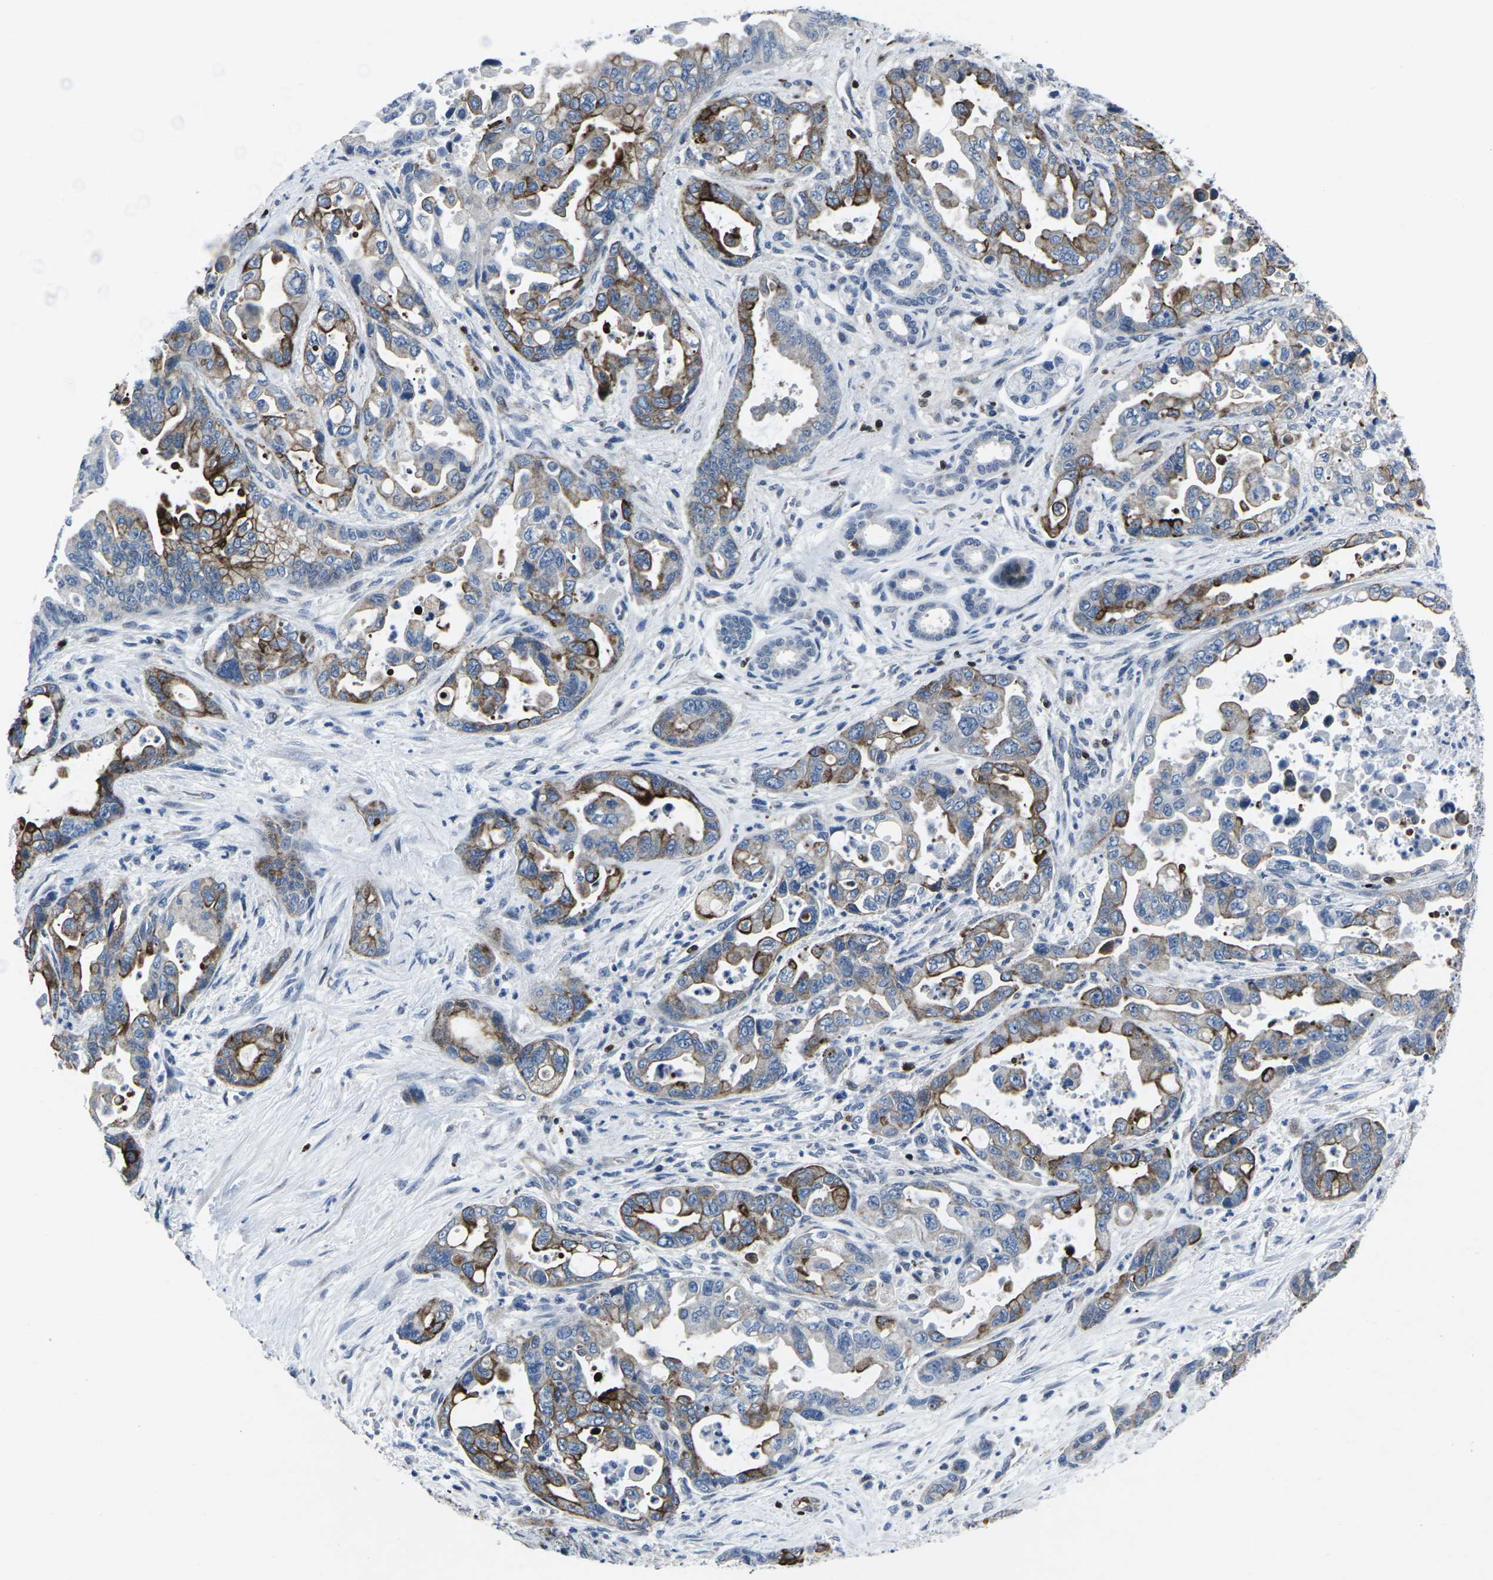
{"staining": {"intensity": "strong", "quantity": "<25%", "location": "cytoplasmic/membranous"}, "tissue": "pancreatic cancer", "cell_type": "Tumor cells", "image_type": "cancer", "snomed": [{"axis": "morphology", "description": "Adenocarcinoma, NOS"}, {"axis": "topography", "description": "Pancreas"}], "caption": "Strong cytoplasmic/membranous staining for a protein is appreciated in about <25% of tumor cells of pancreatic cancer using immunohistochemistry.", "gene": "STAT4", "patient": {"sex": "male", "age": 70}}